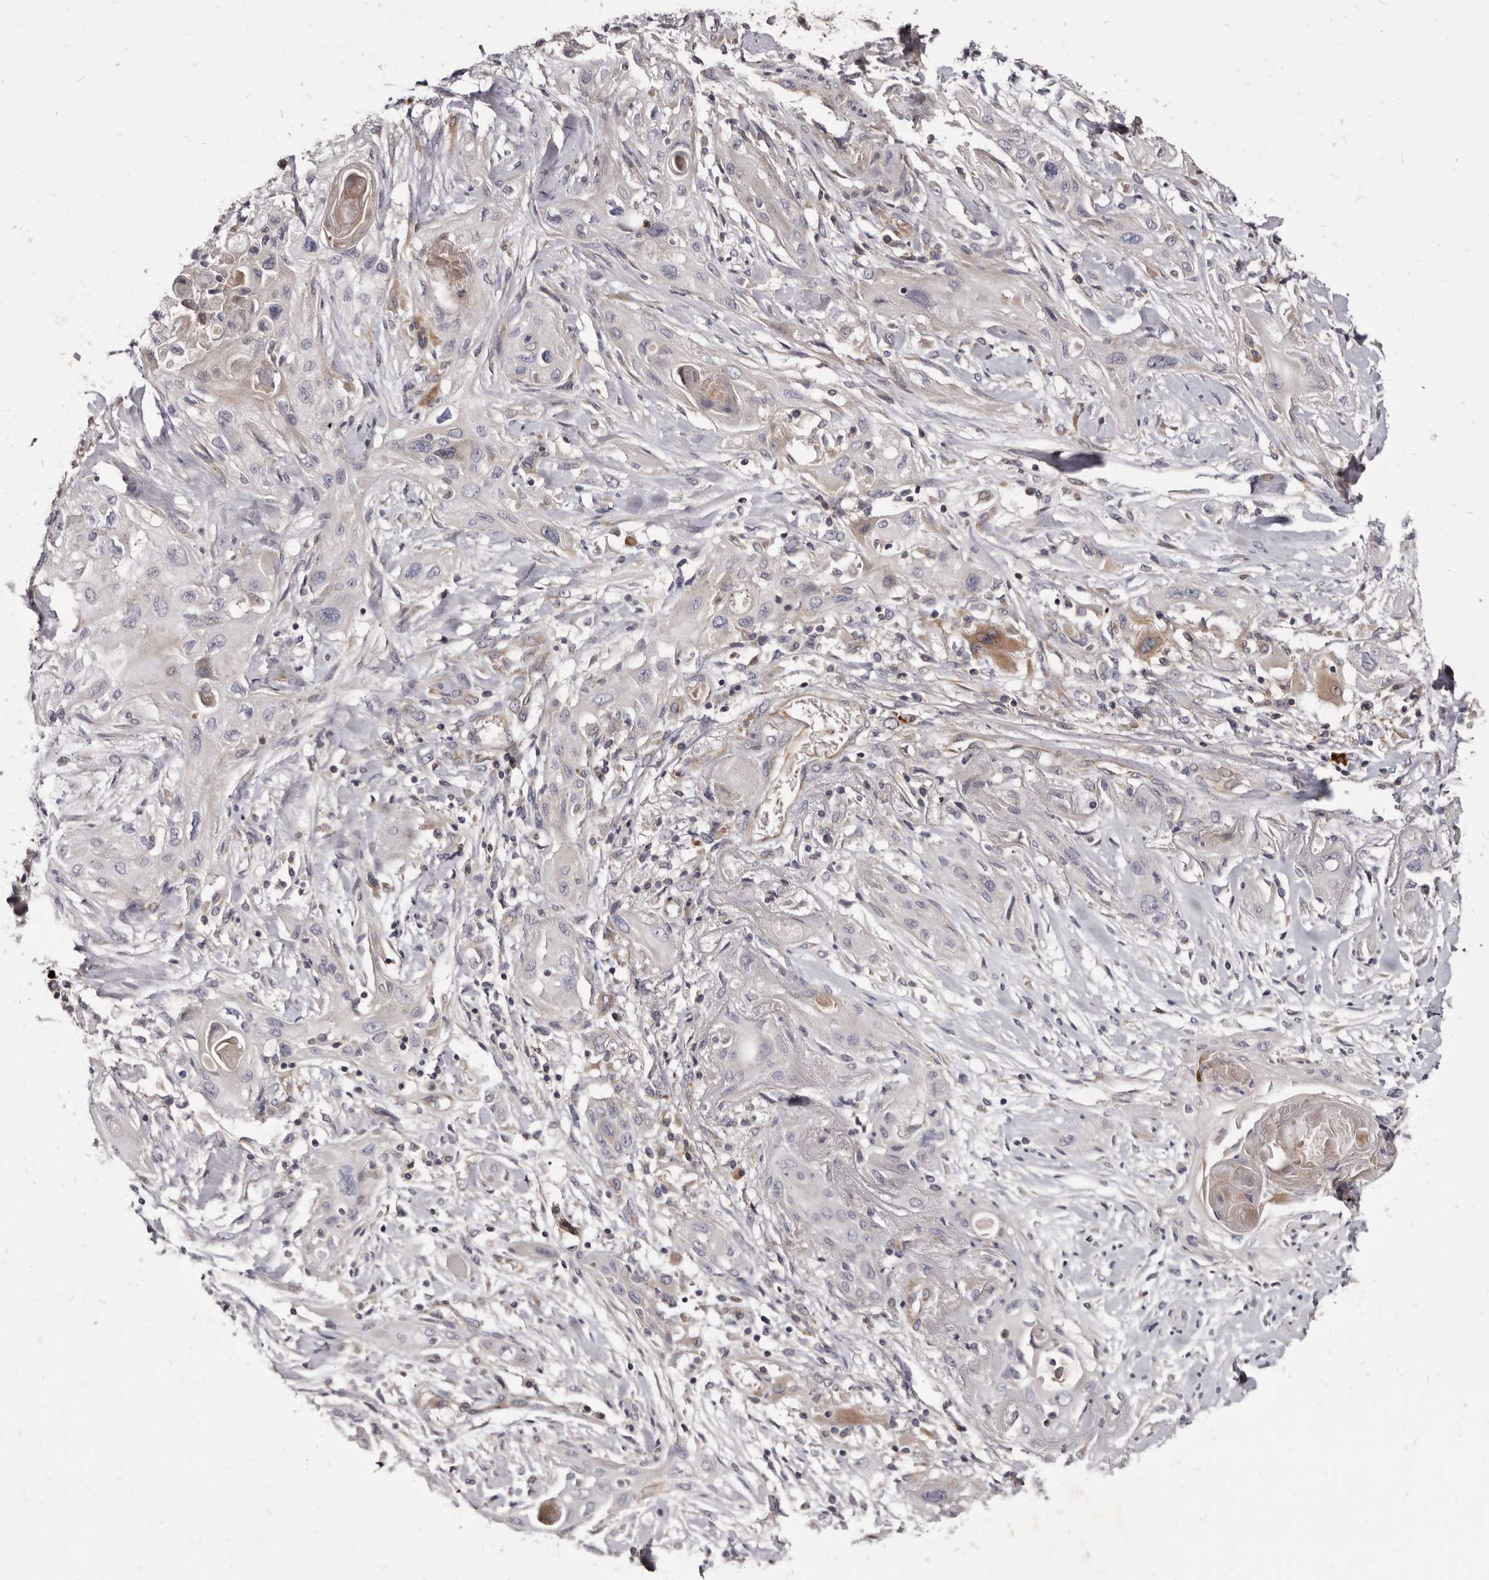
{"staining": {"intensity": "negative", "quantity": "none", "location": "none"}, "tissue": "lung cancer", "cell_type": "Tumor cells", "image_type": "cancer", "snomed": [{"axis": "morphology", "description": "Squamous cell carcinoma, NOS"}, {"axis": "topography", "description": "Lung"}], "caption": "Immunohistochemical staining of human lung squamous cell carcinoma displays no significant staining in tumor cells. (DAB immunohistochemistry (IHC) visualized using brightfield microscopy, high magnification).", "gene": "FAS", "patient": {"sex": "female", "age": 47}}